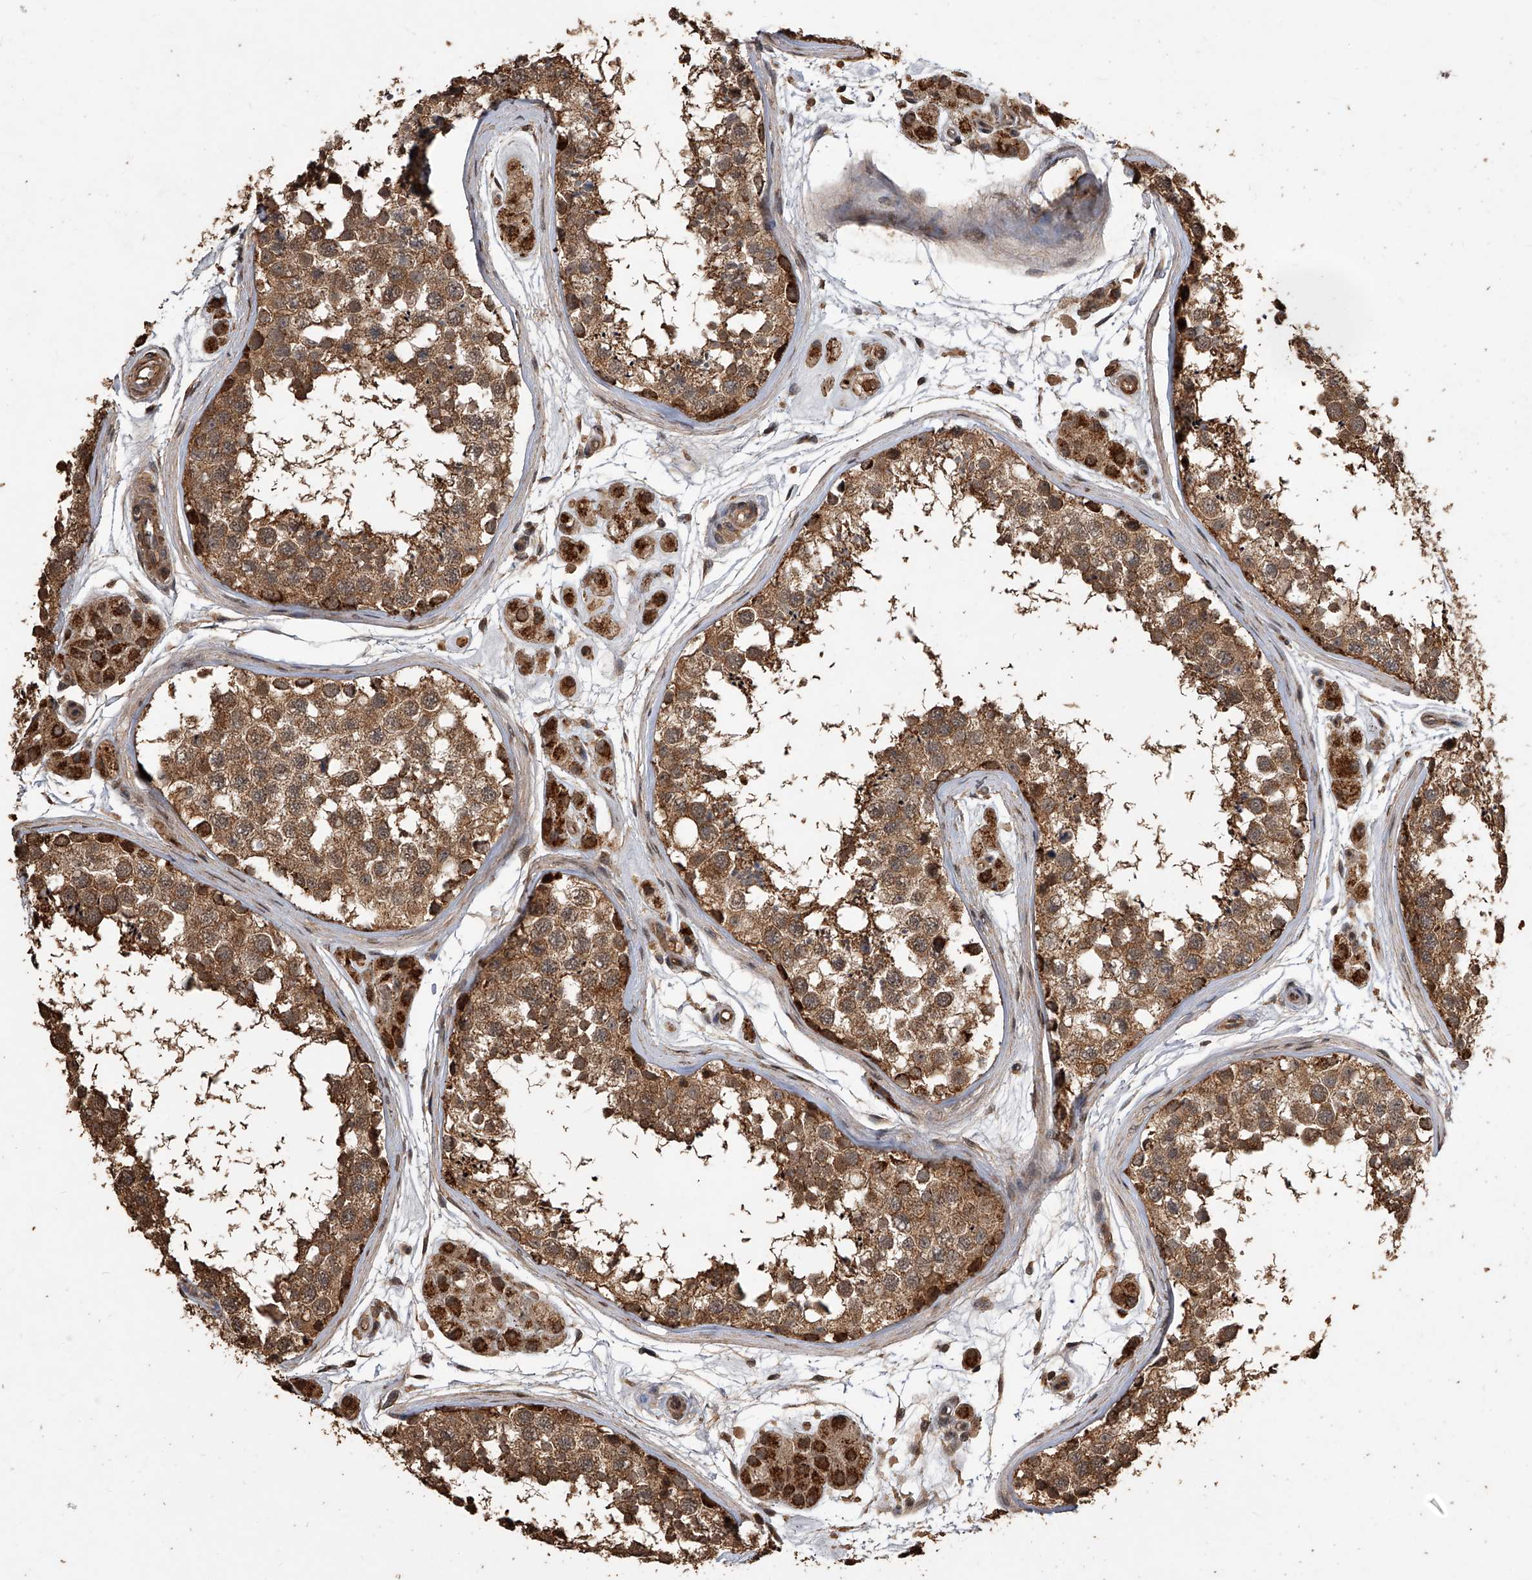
{"staining": {"intensity": "moderate", "quantity": ">75%", "location": "cytoplasmic/membranous"}, "tissue": "testis", "cell_type": "Cells in seminiferous ducts", "image_type": "normal", "snomed": [{"axis": "morphology", "description": "Normal tissue, NOS"}, {"axis": "topography", "description": "Testis"}], "caption": "Immunohistochemical staining of unremarkable testis displays >75% levels of moderate cytoplasmic/membranous protein positivity in approximately >75% of cells in seminiferous ducts. The staining is performed using DAB brown chromogen to label protein expression. The nuclei are counter-stained blue using hematoxylin.", "gene": "LTV1", "patient": {"sex": "male", "age": 56}}